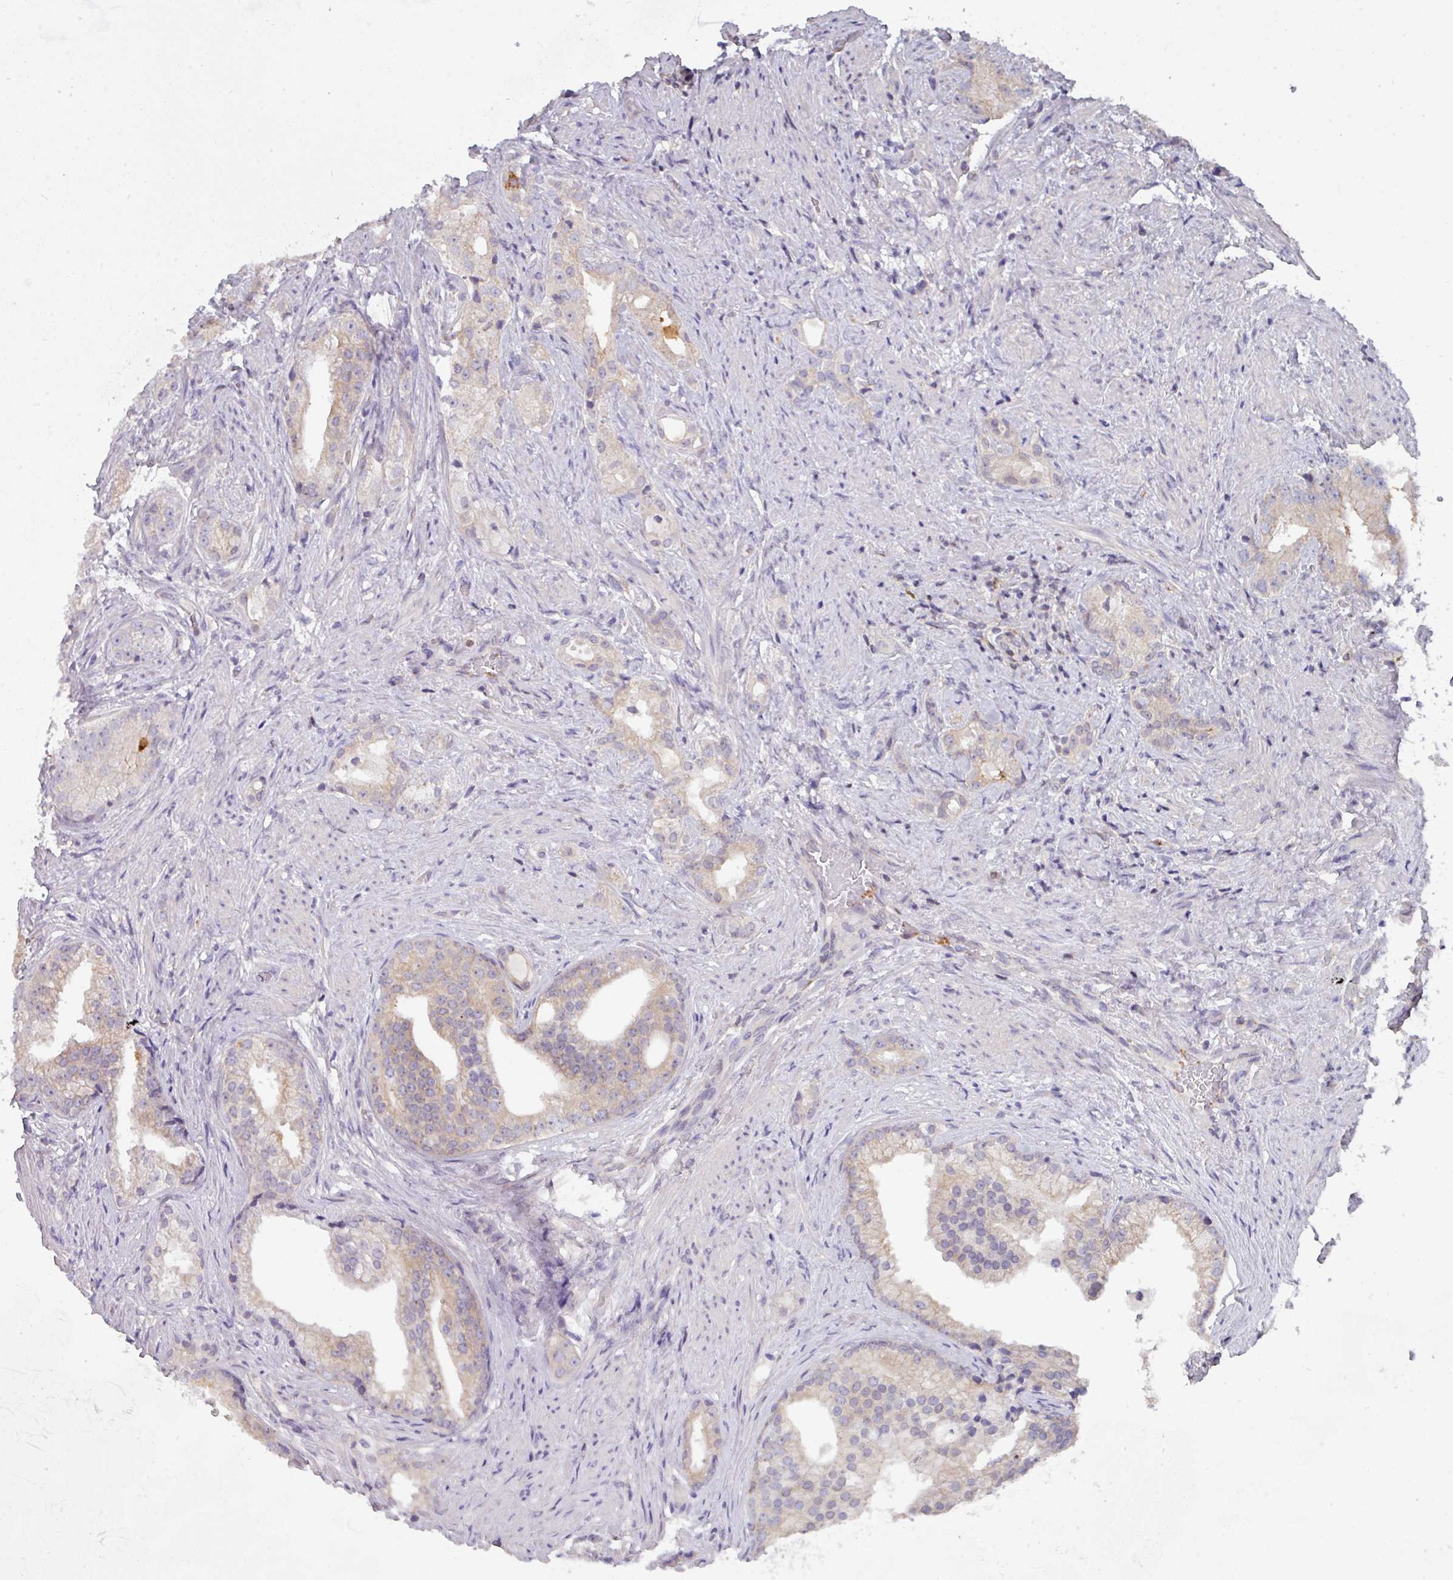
{"staining": {"intensity": "weak", "quantity": ">75%", "location": "cytoplasmic/membranous"}, "tissue": "prostate cancer", "cell_type": "Tumor cells", "image_type": "cancer", "snomed": [{"axis": "morphology", "description": "Adenocarcinoma, Low grade"}, {"axis": "topography", "description": "Prostate"}], "caption": "Immunohistochemistry of human prostate cancer (low-grade adenocarcinoma) demonstrates low levels of weak cytoplasmic/membranous positivity in about >75% of tumor cells.", "gene": "DCAF12L2", "patient": {"sex": "male", "age": 71}}